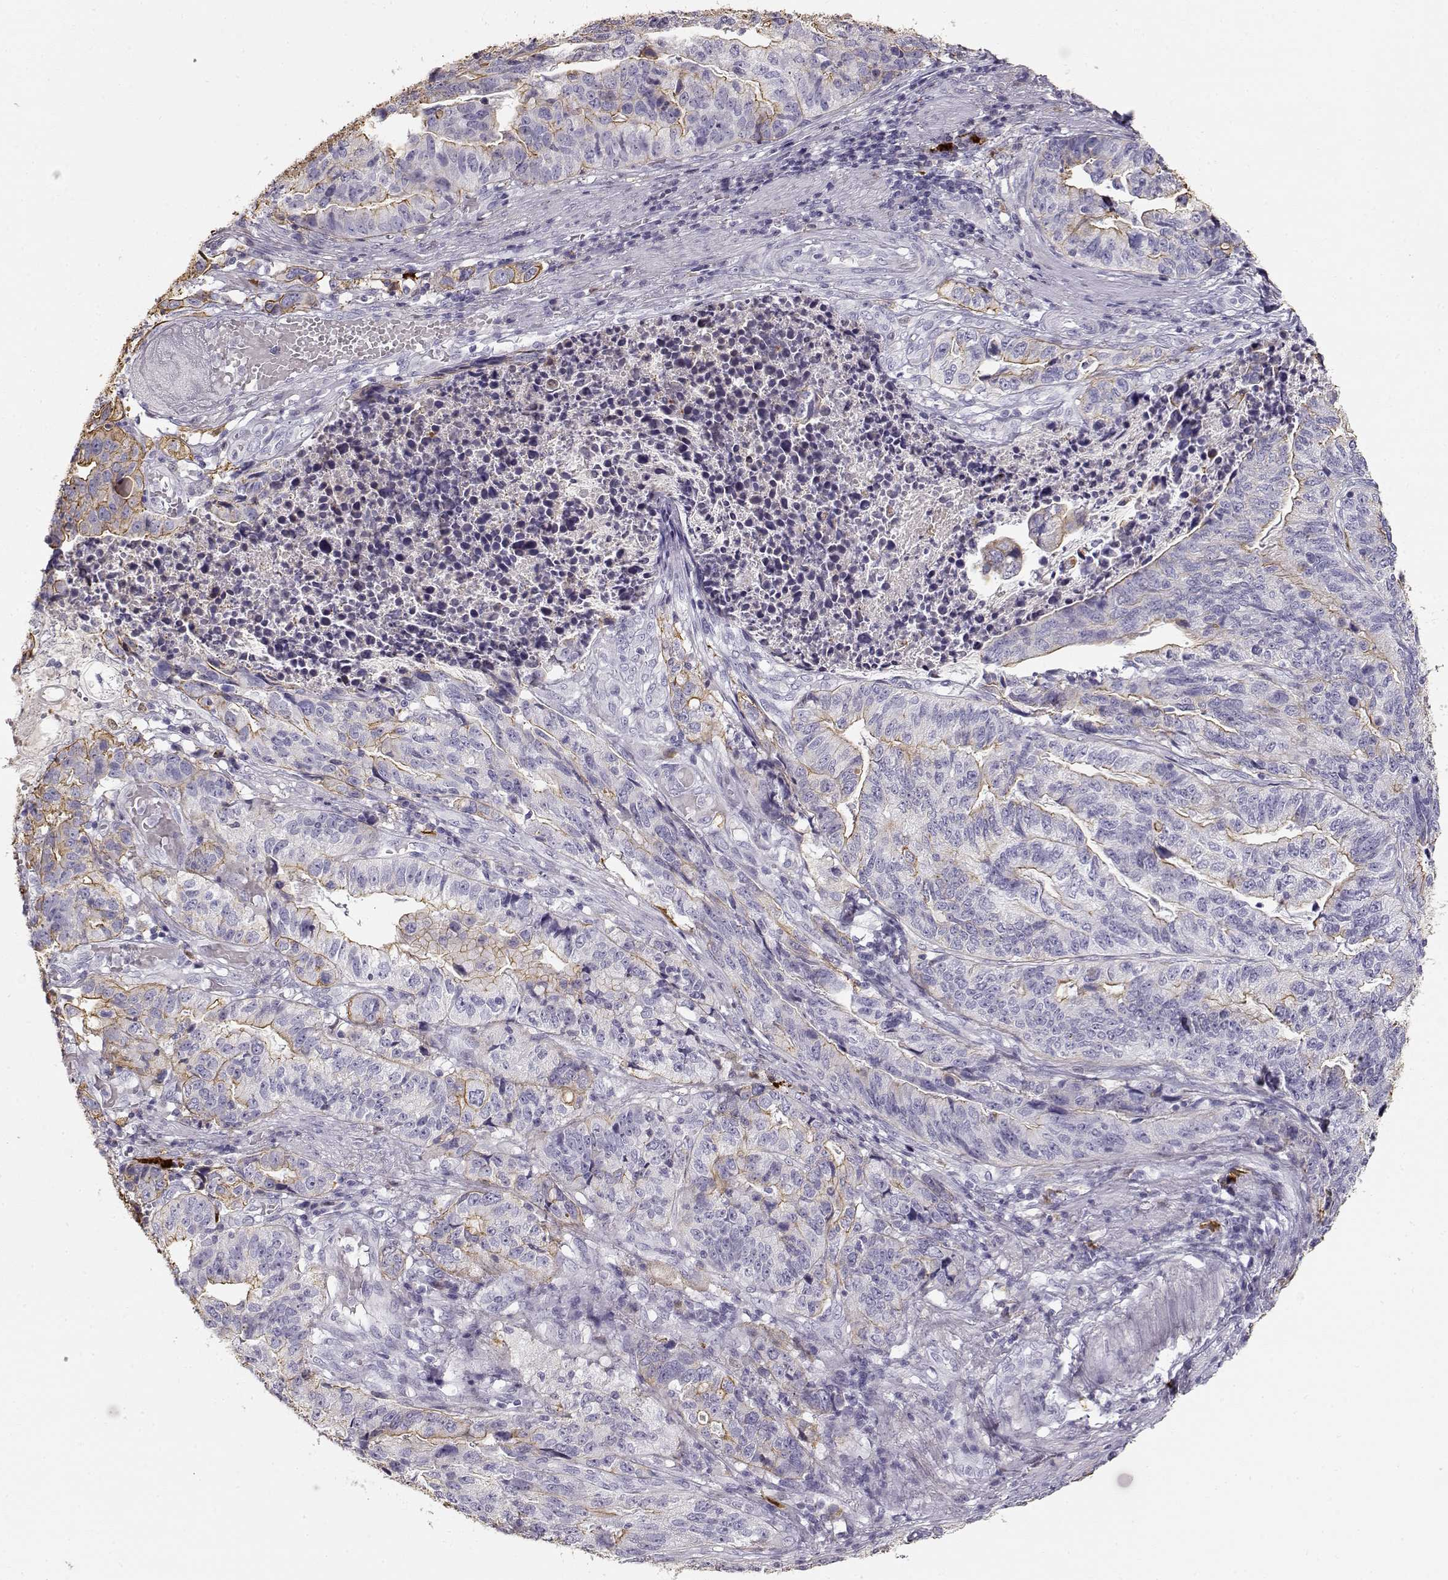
{"staining": {"intensity": "moderate", "quantity": "25%-75%", "location": "cytoplasmic/membranous"}, "tissue": "stomach cancer", "cell_type": "Tumor cells", "image_type": "cancer", "snomed": [{"axis": "morphology", "description": "Adenocarcinoma, NOS"}, {"axis": "topography", "description": "Stomach, upper"}], "caption": "Moderate cytoplasmic/membranous positivity for a protein is identified in about 25%-75% of tumor cells of stomach cancer (adenocarcinoma) using IHC.", "gene": "S100B", "patient": {"sex": "female", "age": 67}}